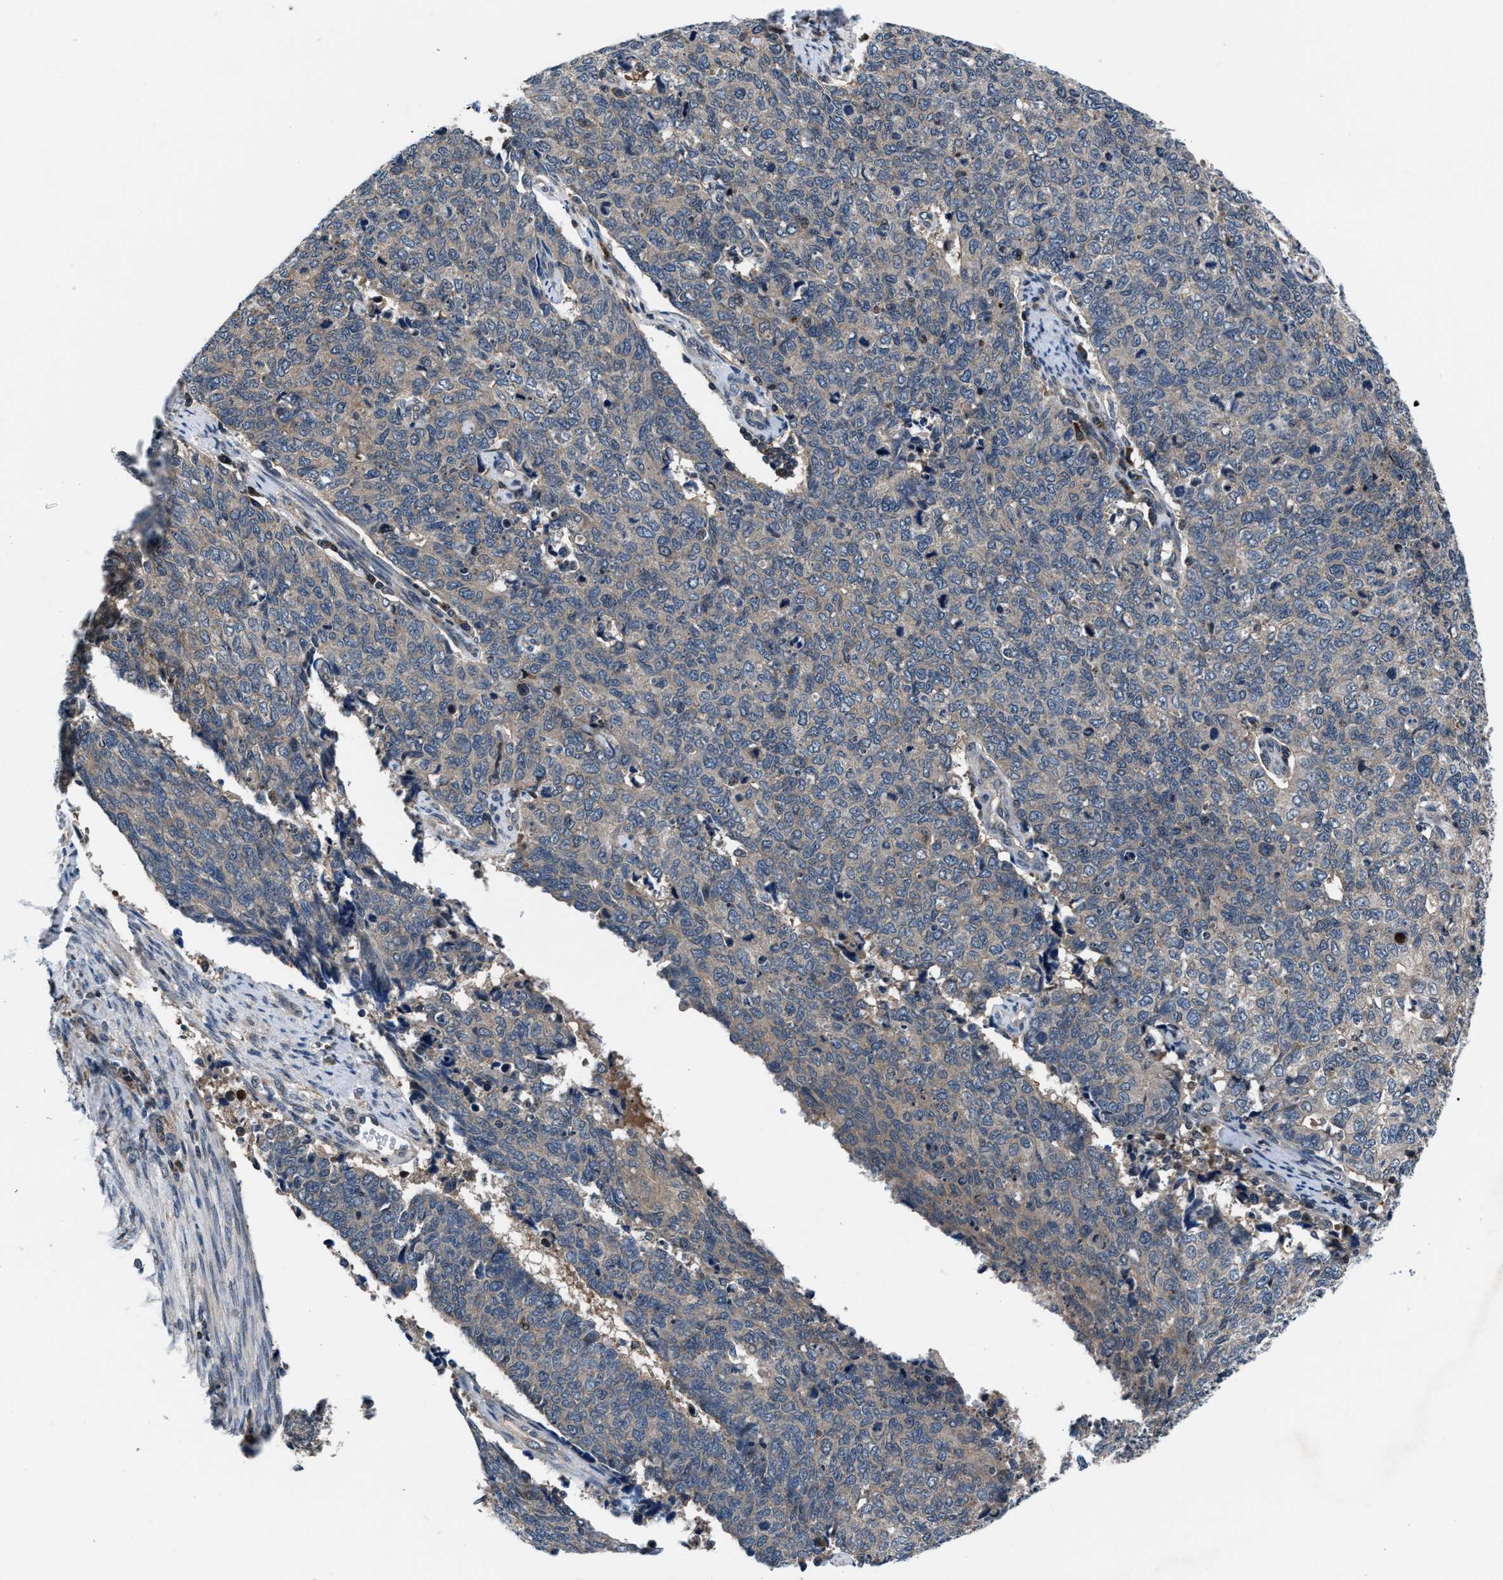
{"staining": {"intensity": "negative", "quantity": "none", "location": "none"}, "tissue": "cervical cancer", "cell_type": "Tumor cells", "image_type": "cancer", "snomed": [{"axis": "morphology", "description": "Squamous cell carcinoma, NOS"}, {"axis": "topography", "description": "Cervix"}], "caption": "Immunohistochemistry of squamous cell carcinoma (cervical) displays no staining in tumor cells.", "gene": "PRPSAP2", "patient": {"sex": "female", "age": 63}}